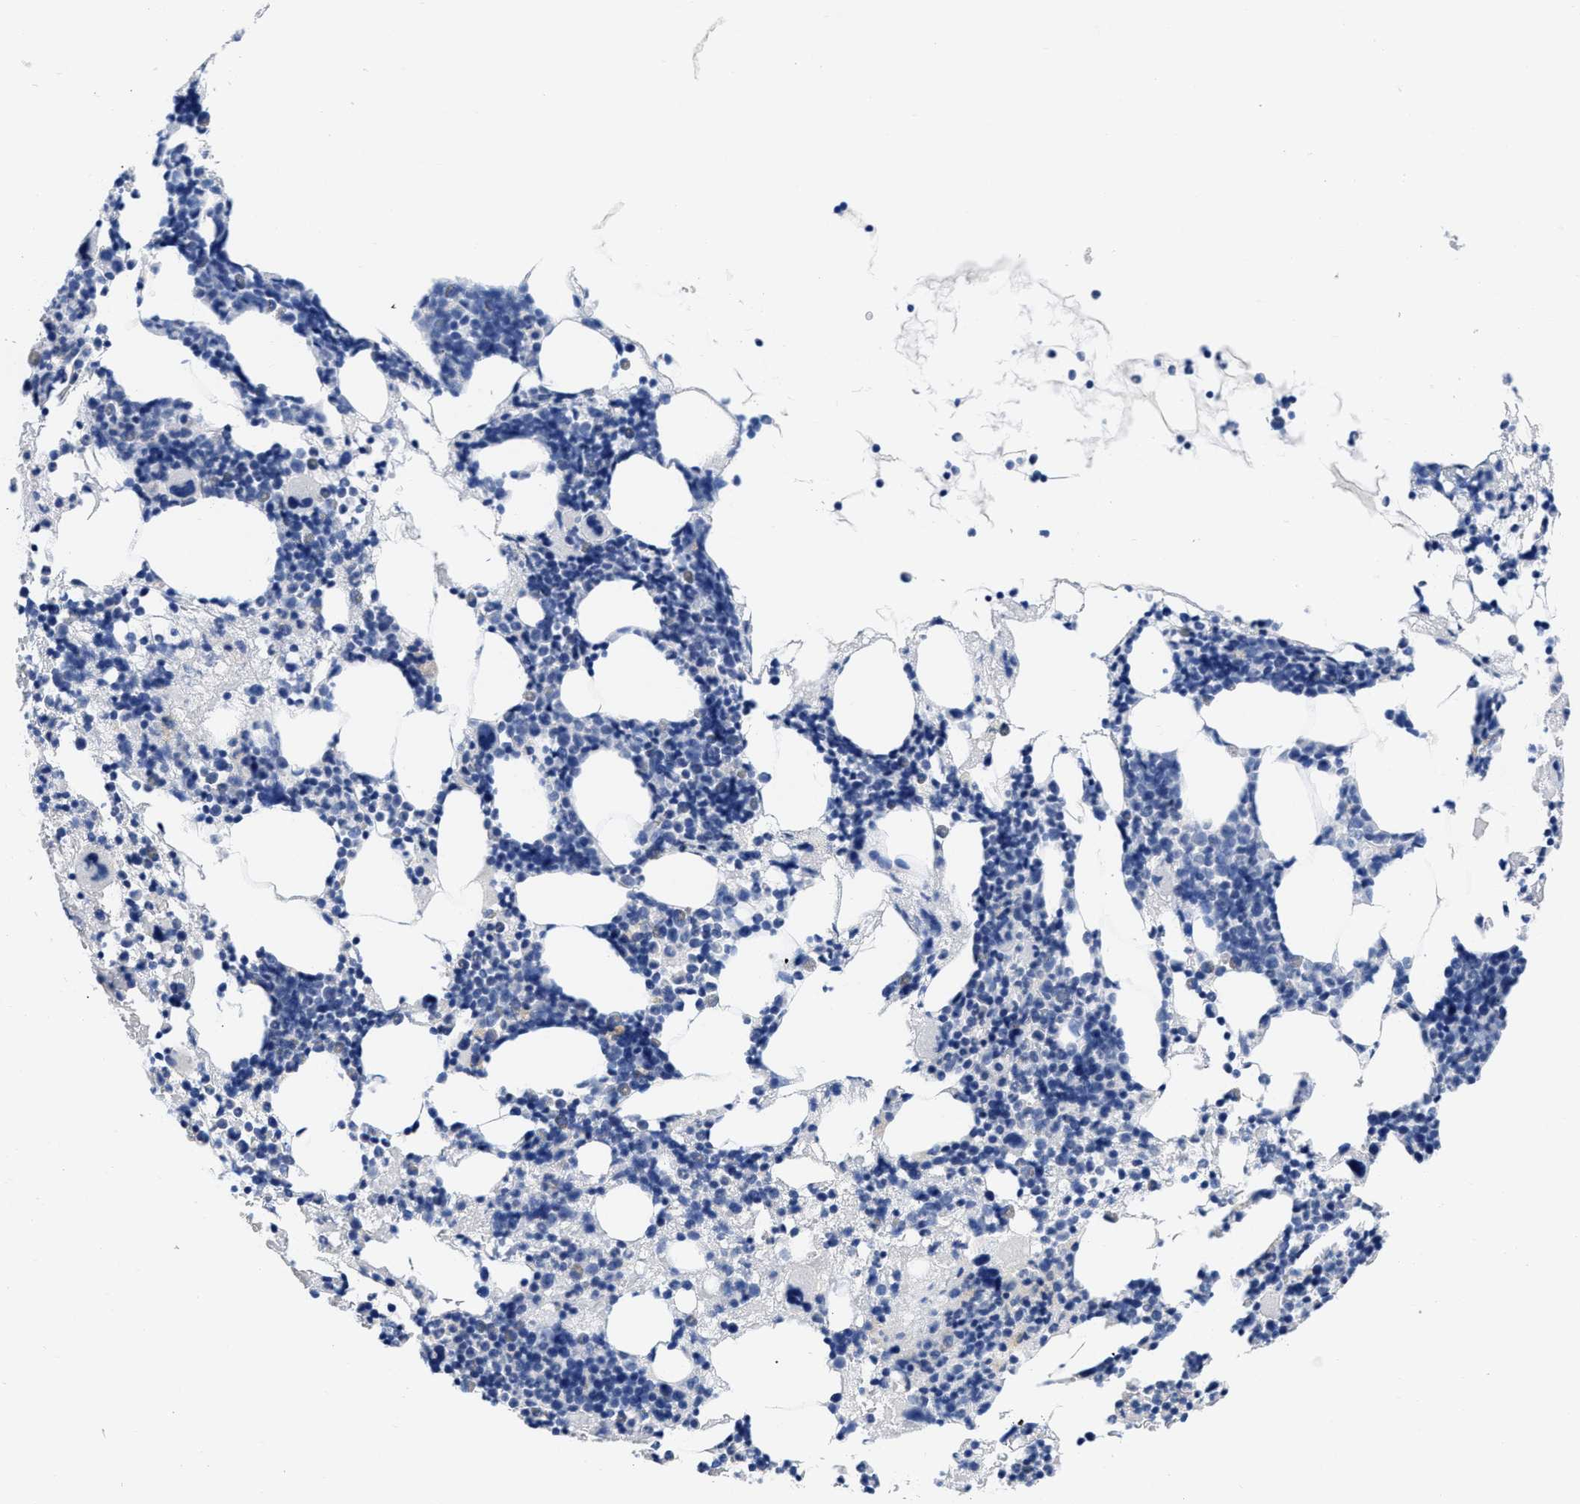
{"staining": {"intensity": "negative", "quantity": "none", "location": "none"}, "tissue": "bone marrow", "cell_type": "Hematopoietic cells", "image_type": "normal", "snomed": [{"axis": "morphology", "description": "Normal tissue, NOS"}, {"axis": "morphology", "description": "Inflammation, NOS"}, {"axis": "topography", "description": "Bone marrow"}], "caption": "High power microscopy image of an immunohistochemistry (IHC) histopathology image of benign bone marrow, revealing no significant positivity in hematopoietic cells. Nuclei are stained in blue.", "gene": "PYY", "patient": {"sex": "female", "age": 64}}